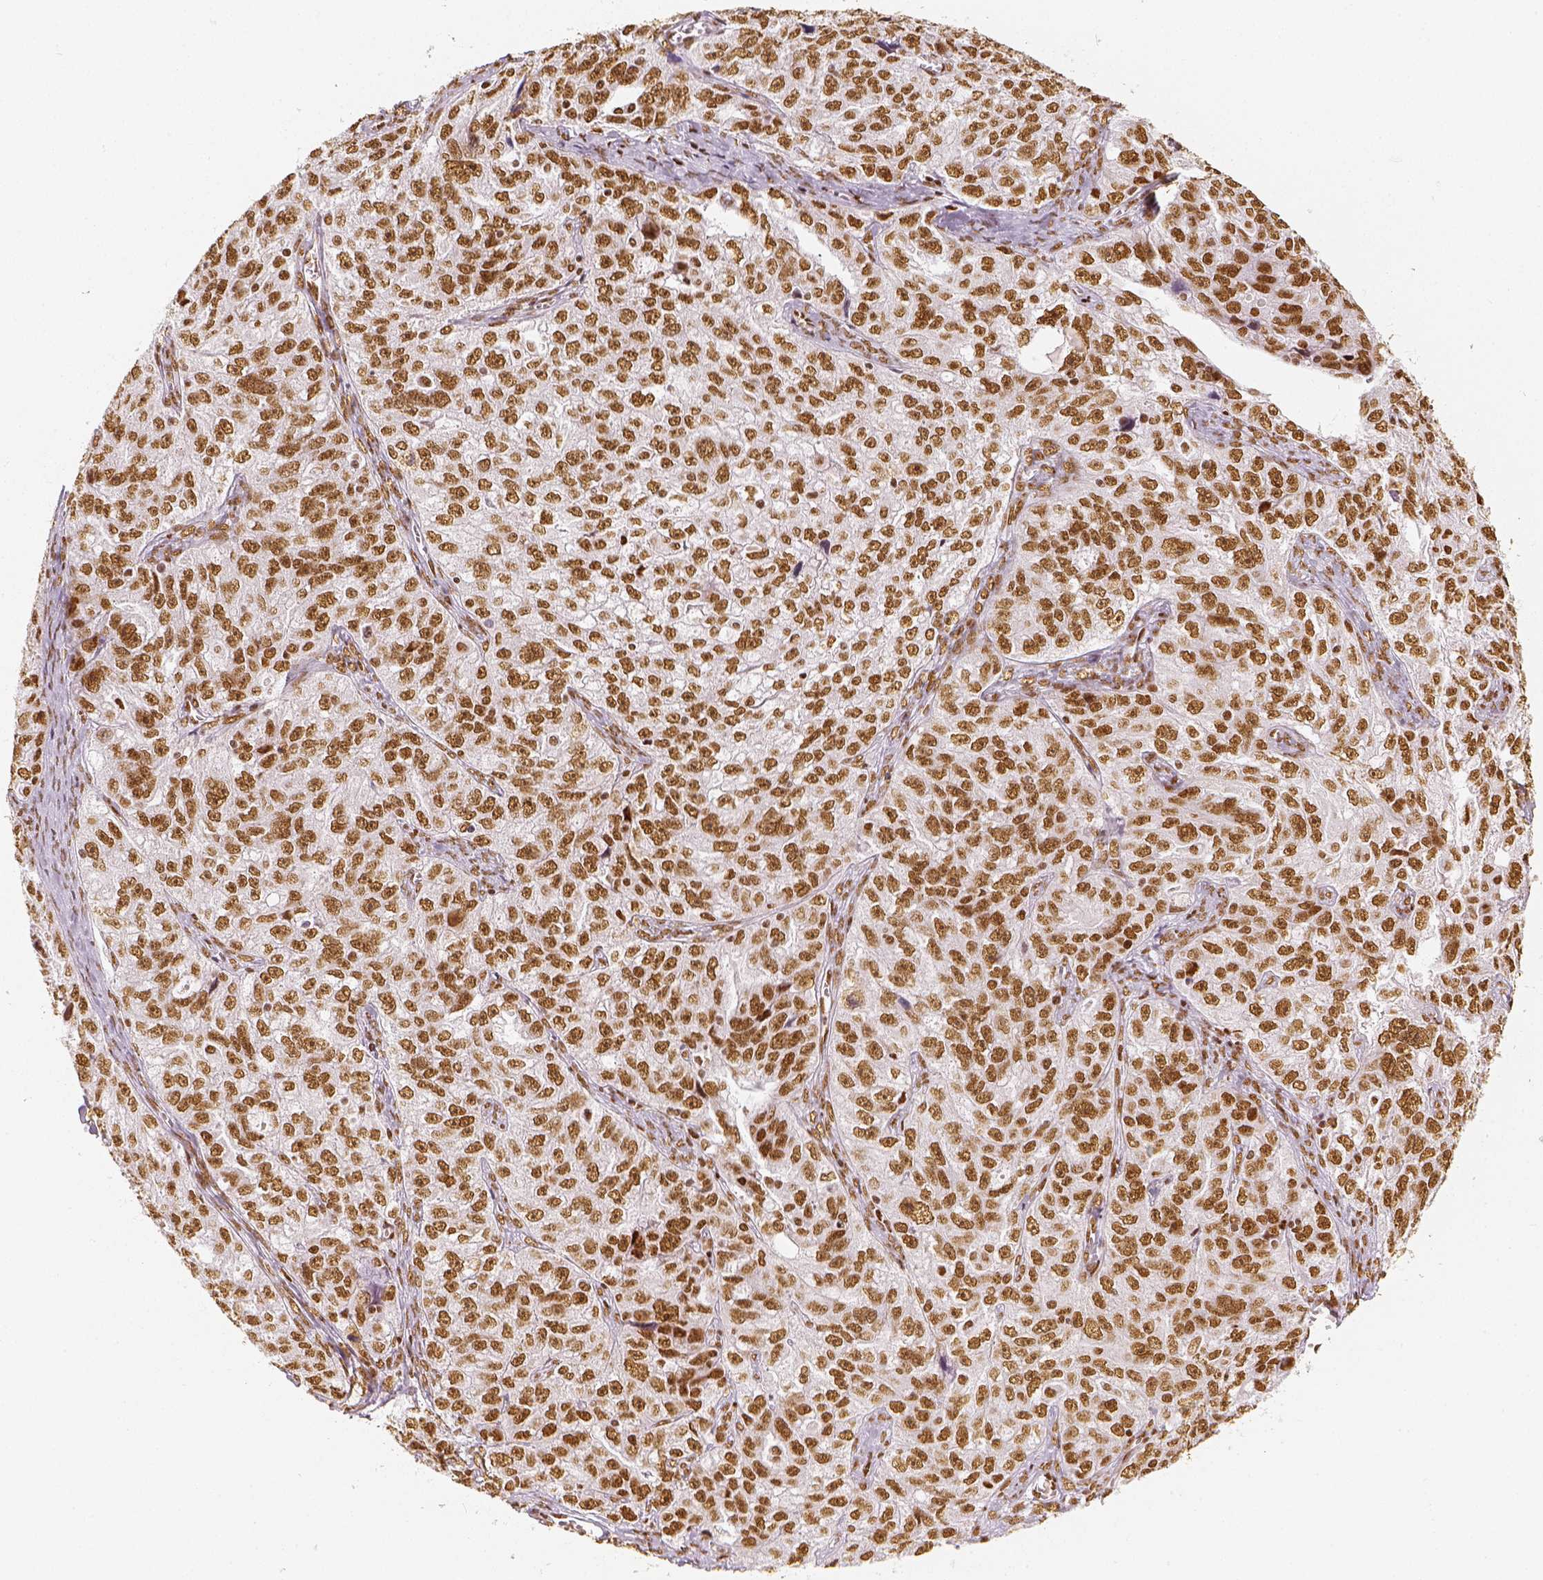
{"staining": {"intensity": "moderate", "quantity": ">75%", "location": "nuclear"}, "tissue": "ovarian cancer", "cell_type": "Tumor cells", "image_type": "cancer", "snomed": [{"axis": "morphology", "description": "Cystadenocarcinoma, serous, NOS"}, {"axis": "topography", "description": "Ovary"}], "caption": "This is an image of immunohistochemistry (IHC) staining of ovarian cancer (serous cystadenocarcinoma), which shows moderate positivity in the nuclear of tumor cells.", "gene": "KDM5B", "patient": {"sex": "female", "age": 51}}